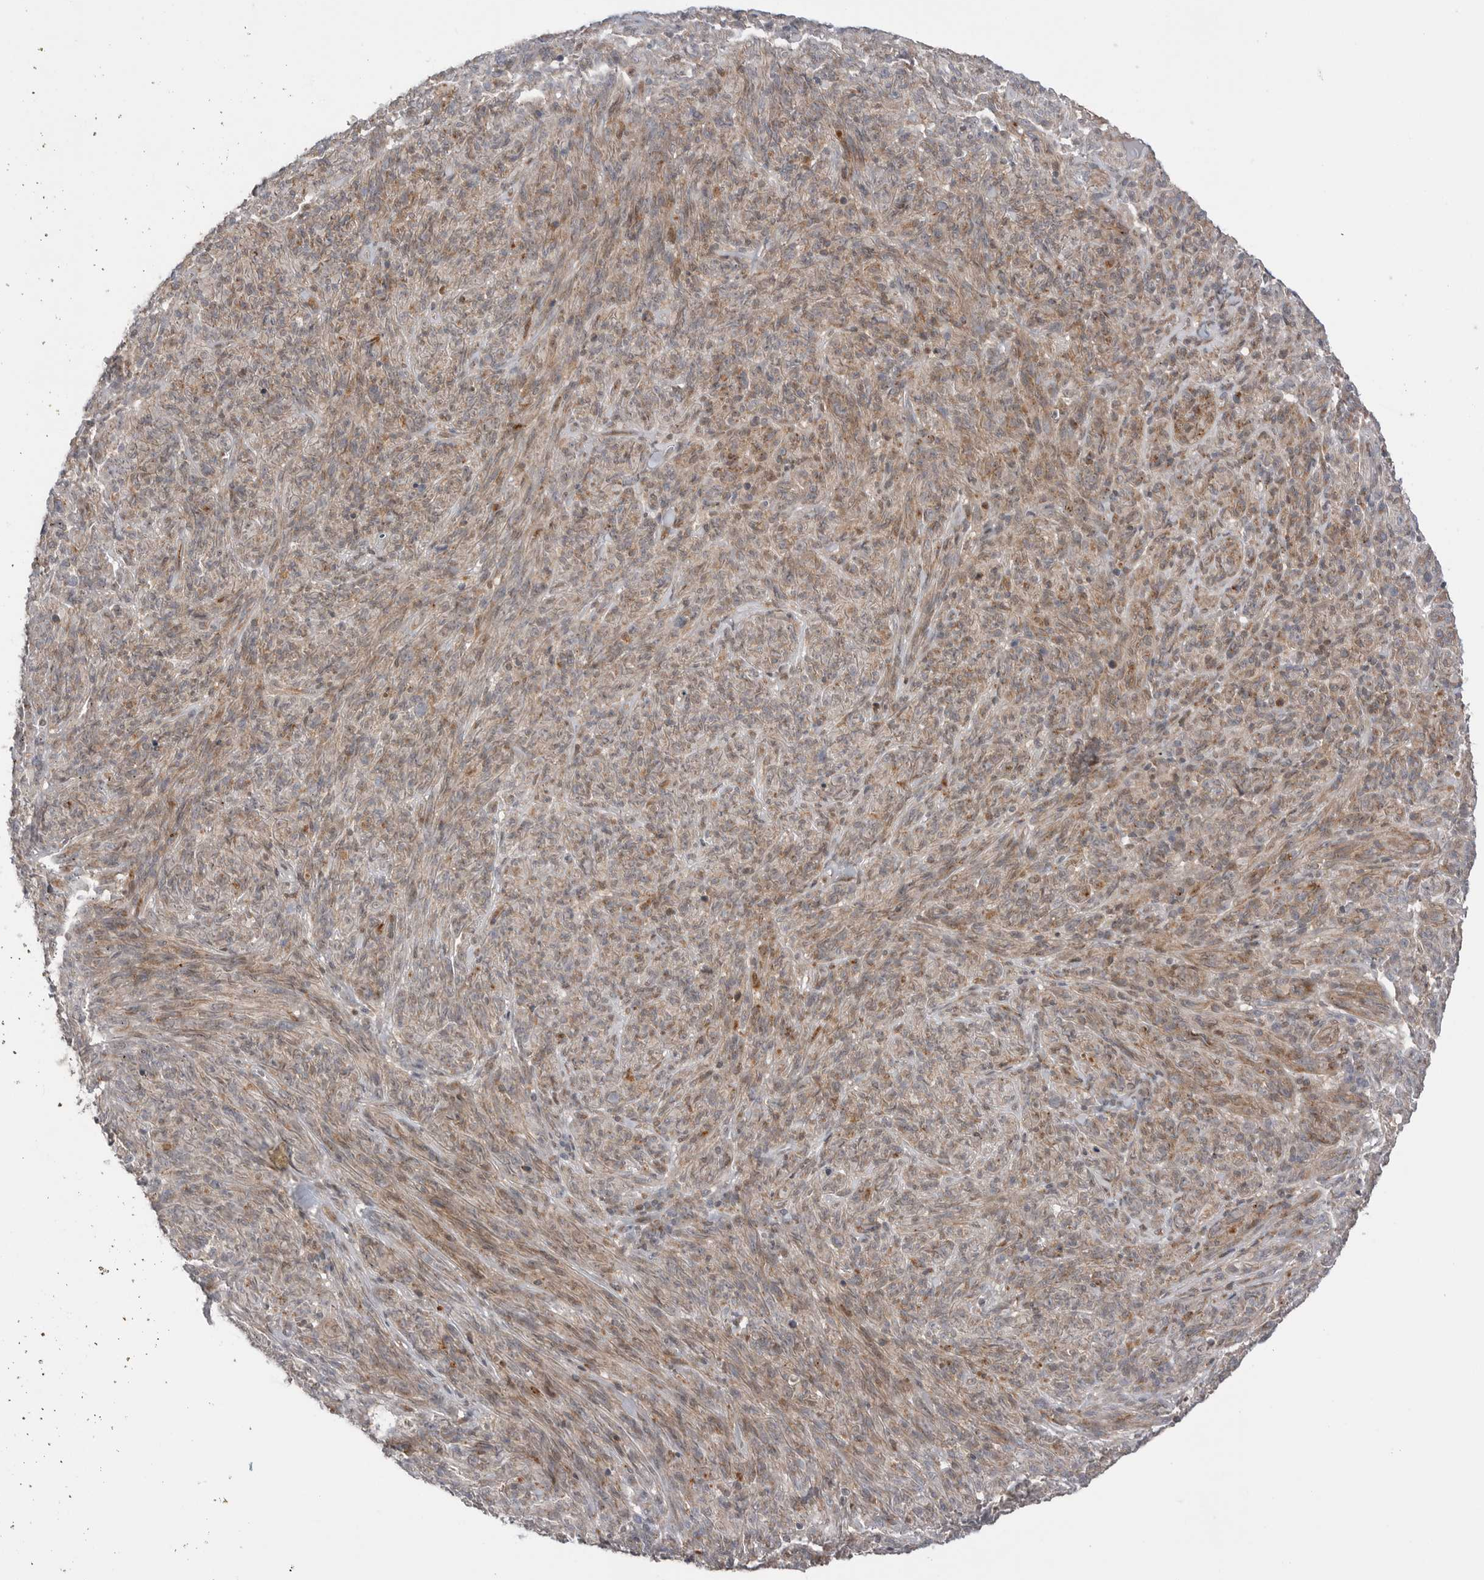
{"staining": {"intensity": "weak", "quantity": "25%-75%", "location": "cytoplasmic/membranous"}, "tissue": "melanoma", "cell_type": "Tumor cells", "image_type": "cancer", "snomed": [{"axis": "morphology", "description": "Malignant melanoma, NOS"}, {"axis": "topography", "description": "Skin of head"}], "caption": "This image reveals IHC staining of human melanoma, with low weak cytoplasmic/membranous staining in about 25%-75% of tumor cells.", "gene": "PEAK1", "patient": {"sex": "male", "age": 96}}